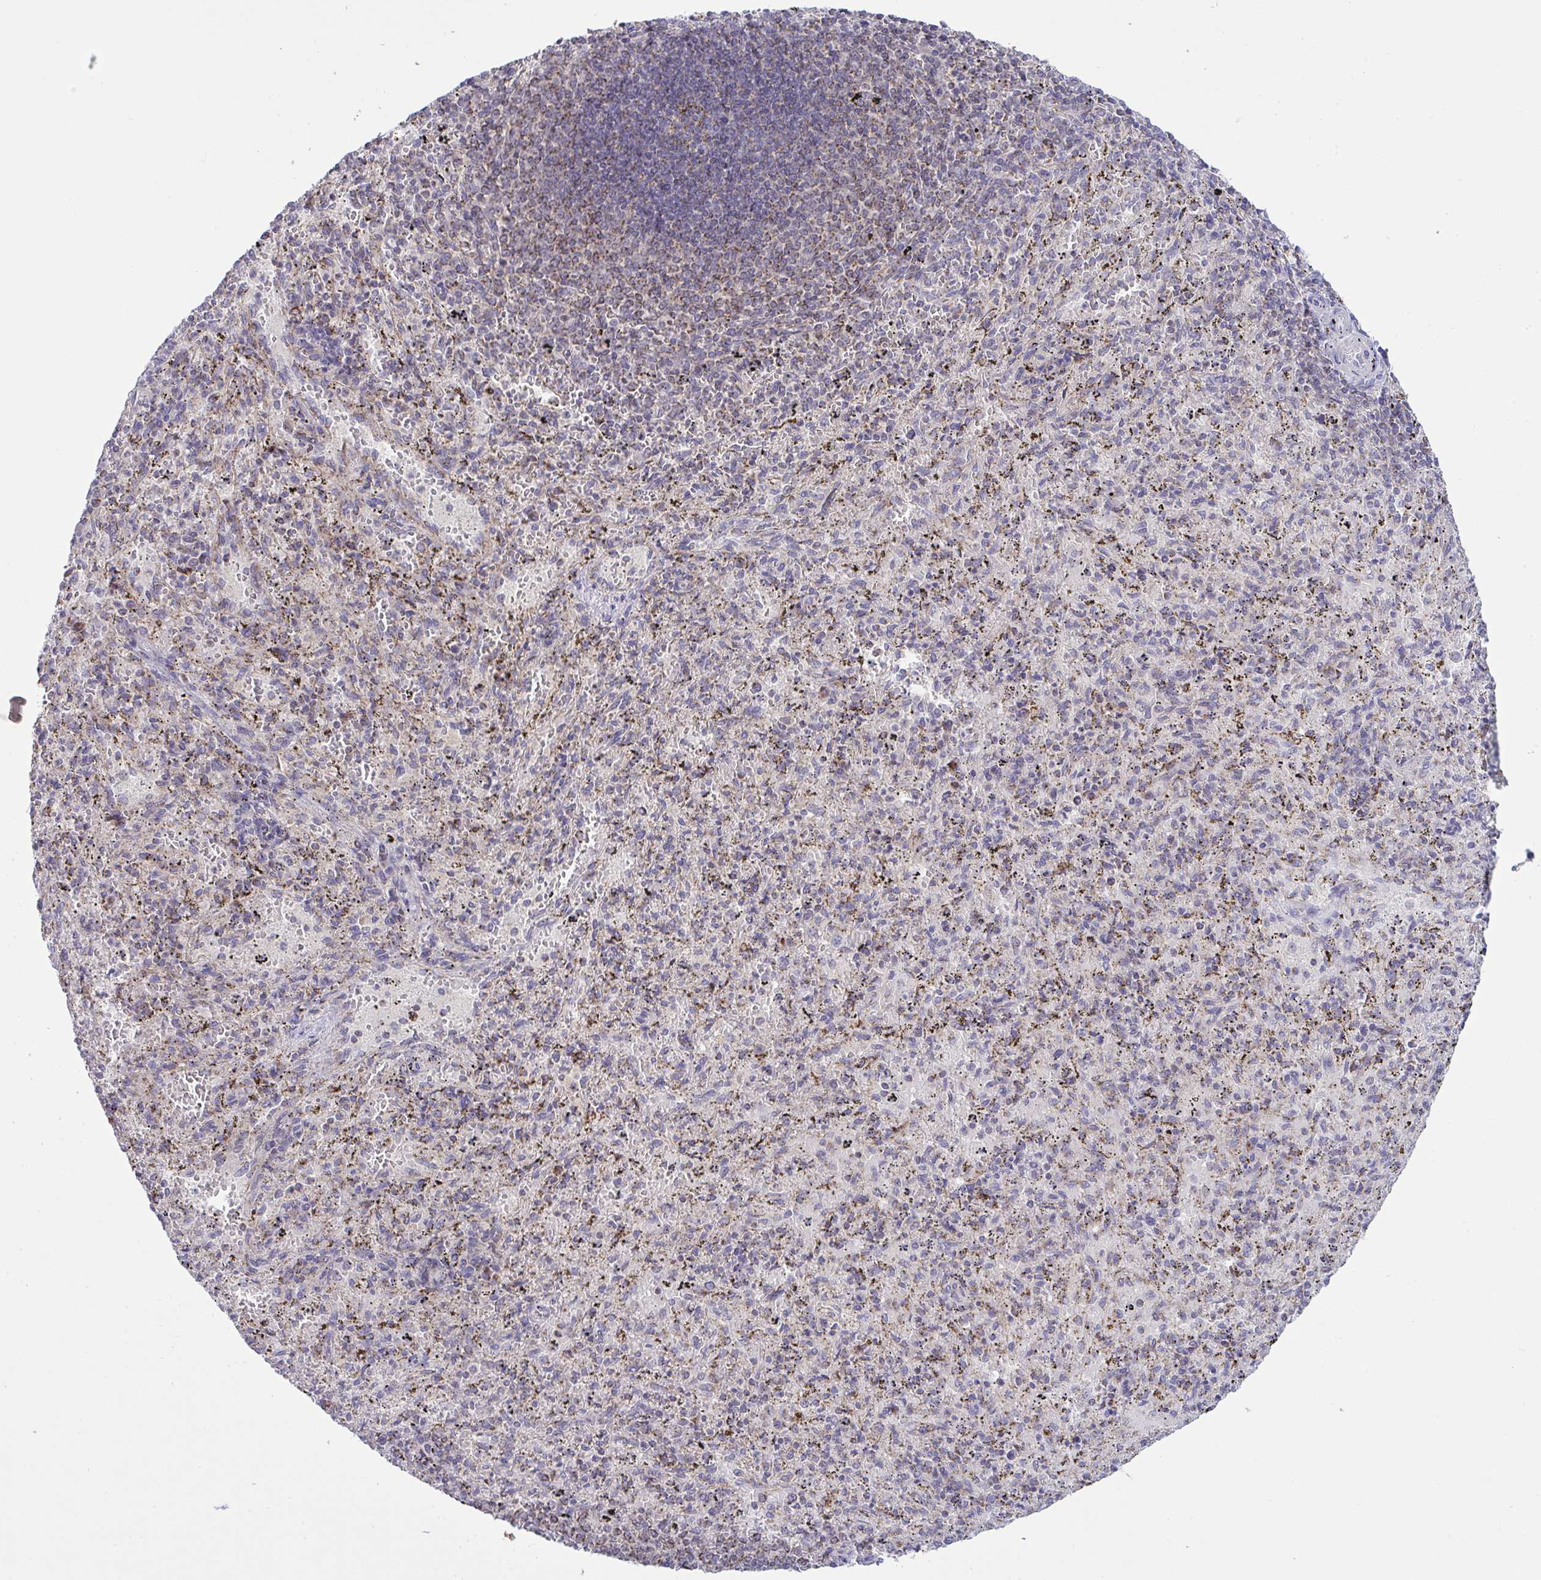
{"staining": {"intensity": "negative", "quantity": "none", "location": "none"}, "tissue": "spleen", "cell_type": "Cells in red pulp", "image_type": "normal", "snomed": [{"axis": "morphology", "description": "Normal tissue, NOS"}, {"axis": "topography", "description": "Spleen"}], "caption": "Immunohistochemical staining of normal spleen demonstrates no significant staining in cells in red pulp. Brightfield microscopy of immunohistochemistry (IHC) stained with DAB (brown) and hematoxylin (blue), captured at high magnification.", "gene": "NDUFA7", "patient": {"sex": "male", "age": 57}}